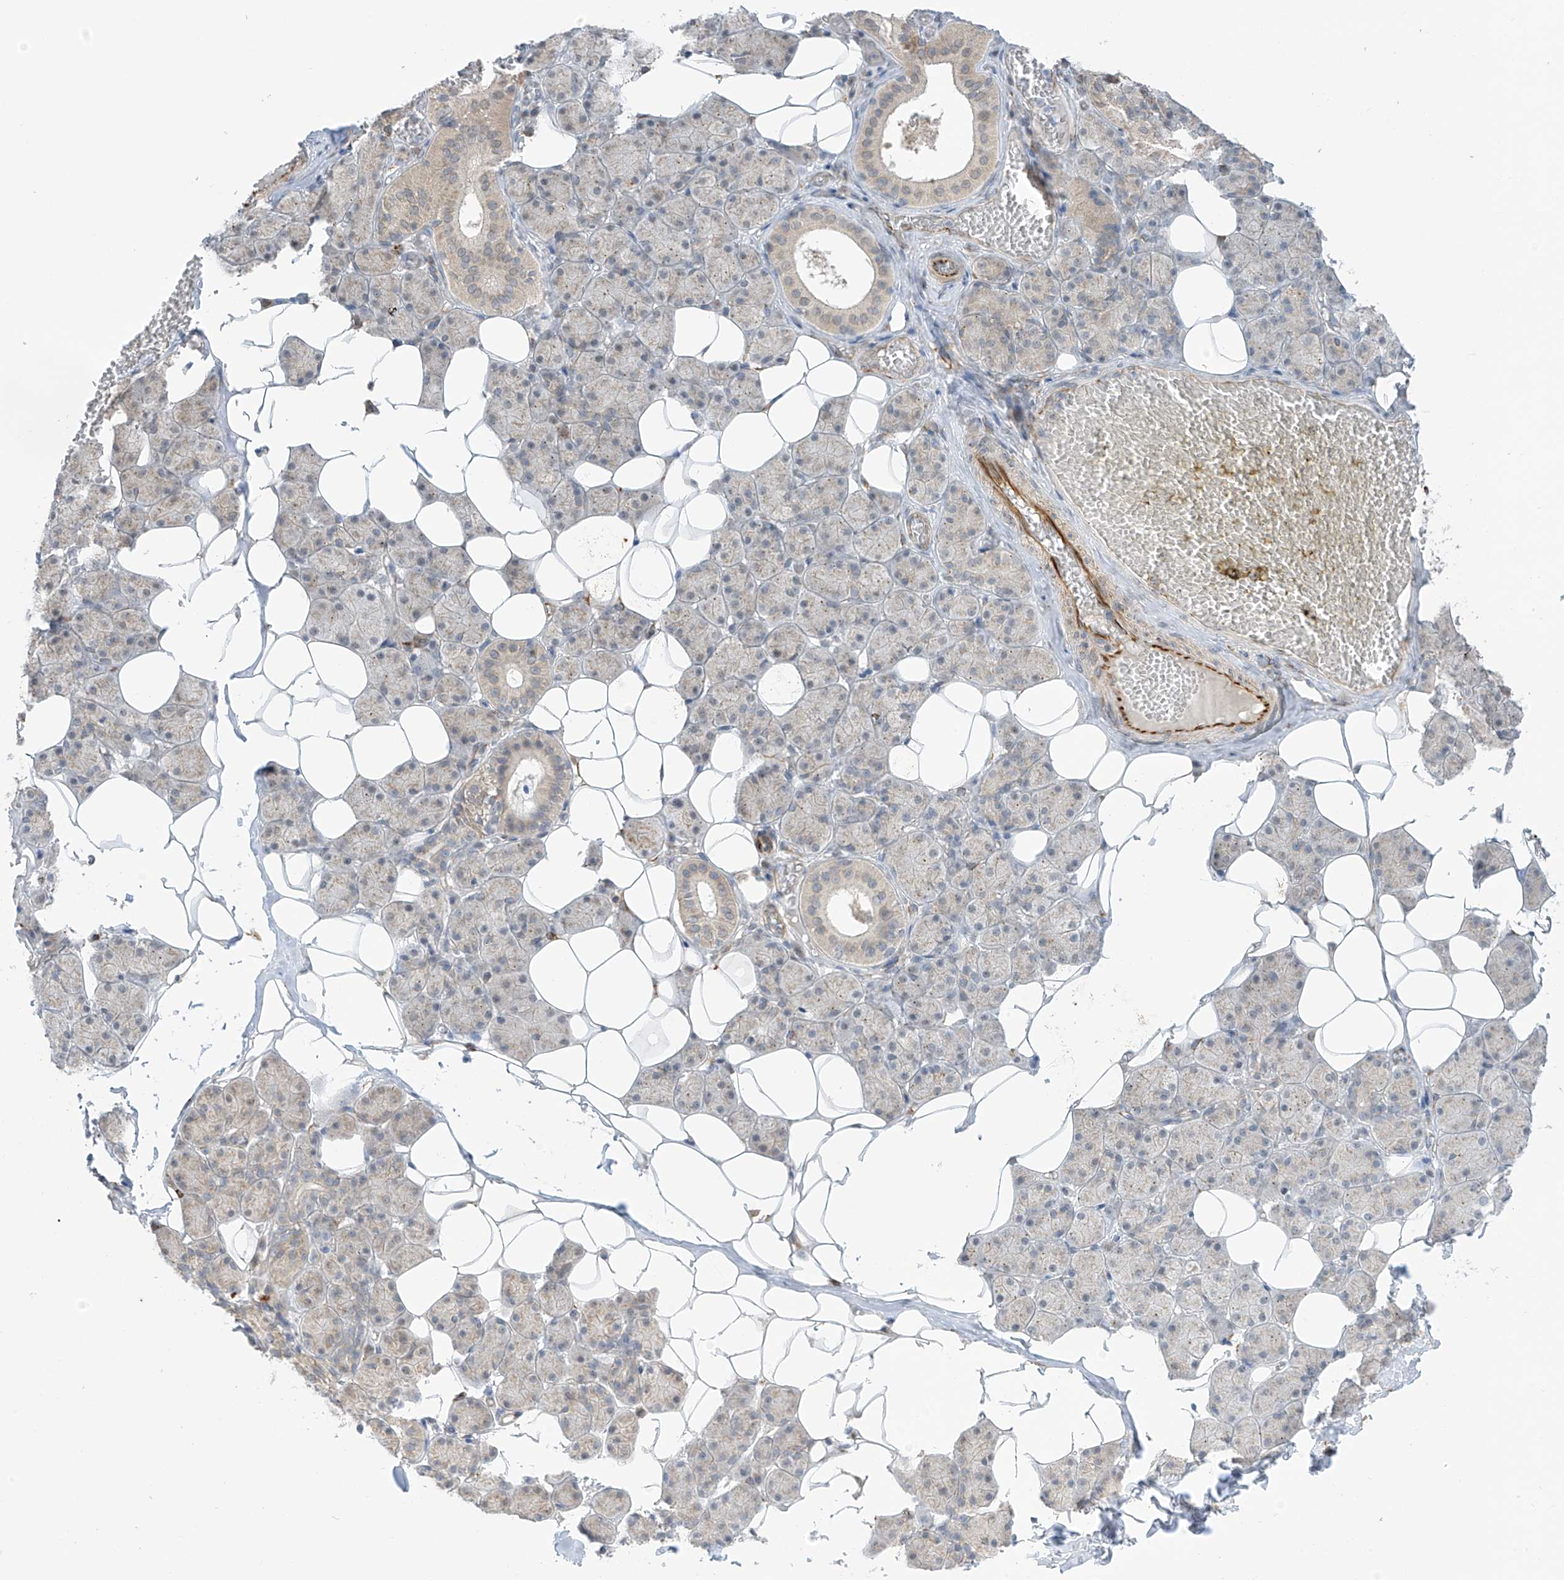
{"staining": {"intensity": "weak", "quantity": "<25%", "location": "cytoplasmic/membranous"}, "tissue": "salivary gland", "cell_type": "Glandular cells", "image_type": "normal", "snomed": [{"axis": "morphology", "description": "Normal tissue, NOS"}, {"axis": "topography", "description": "Salivary gland"}], "caption": "The histopathology image shows no significant positivity in glandular cells of salivary gland. (Brightfield microscopy of DAB immunohistochemistry (IHC) at high magnification).", "gene": "HS6ST2", "patient": {"sex": "female", "age": 33}}